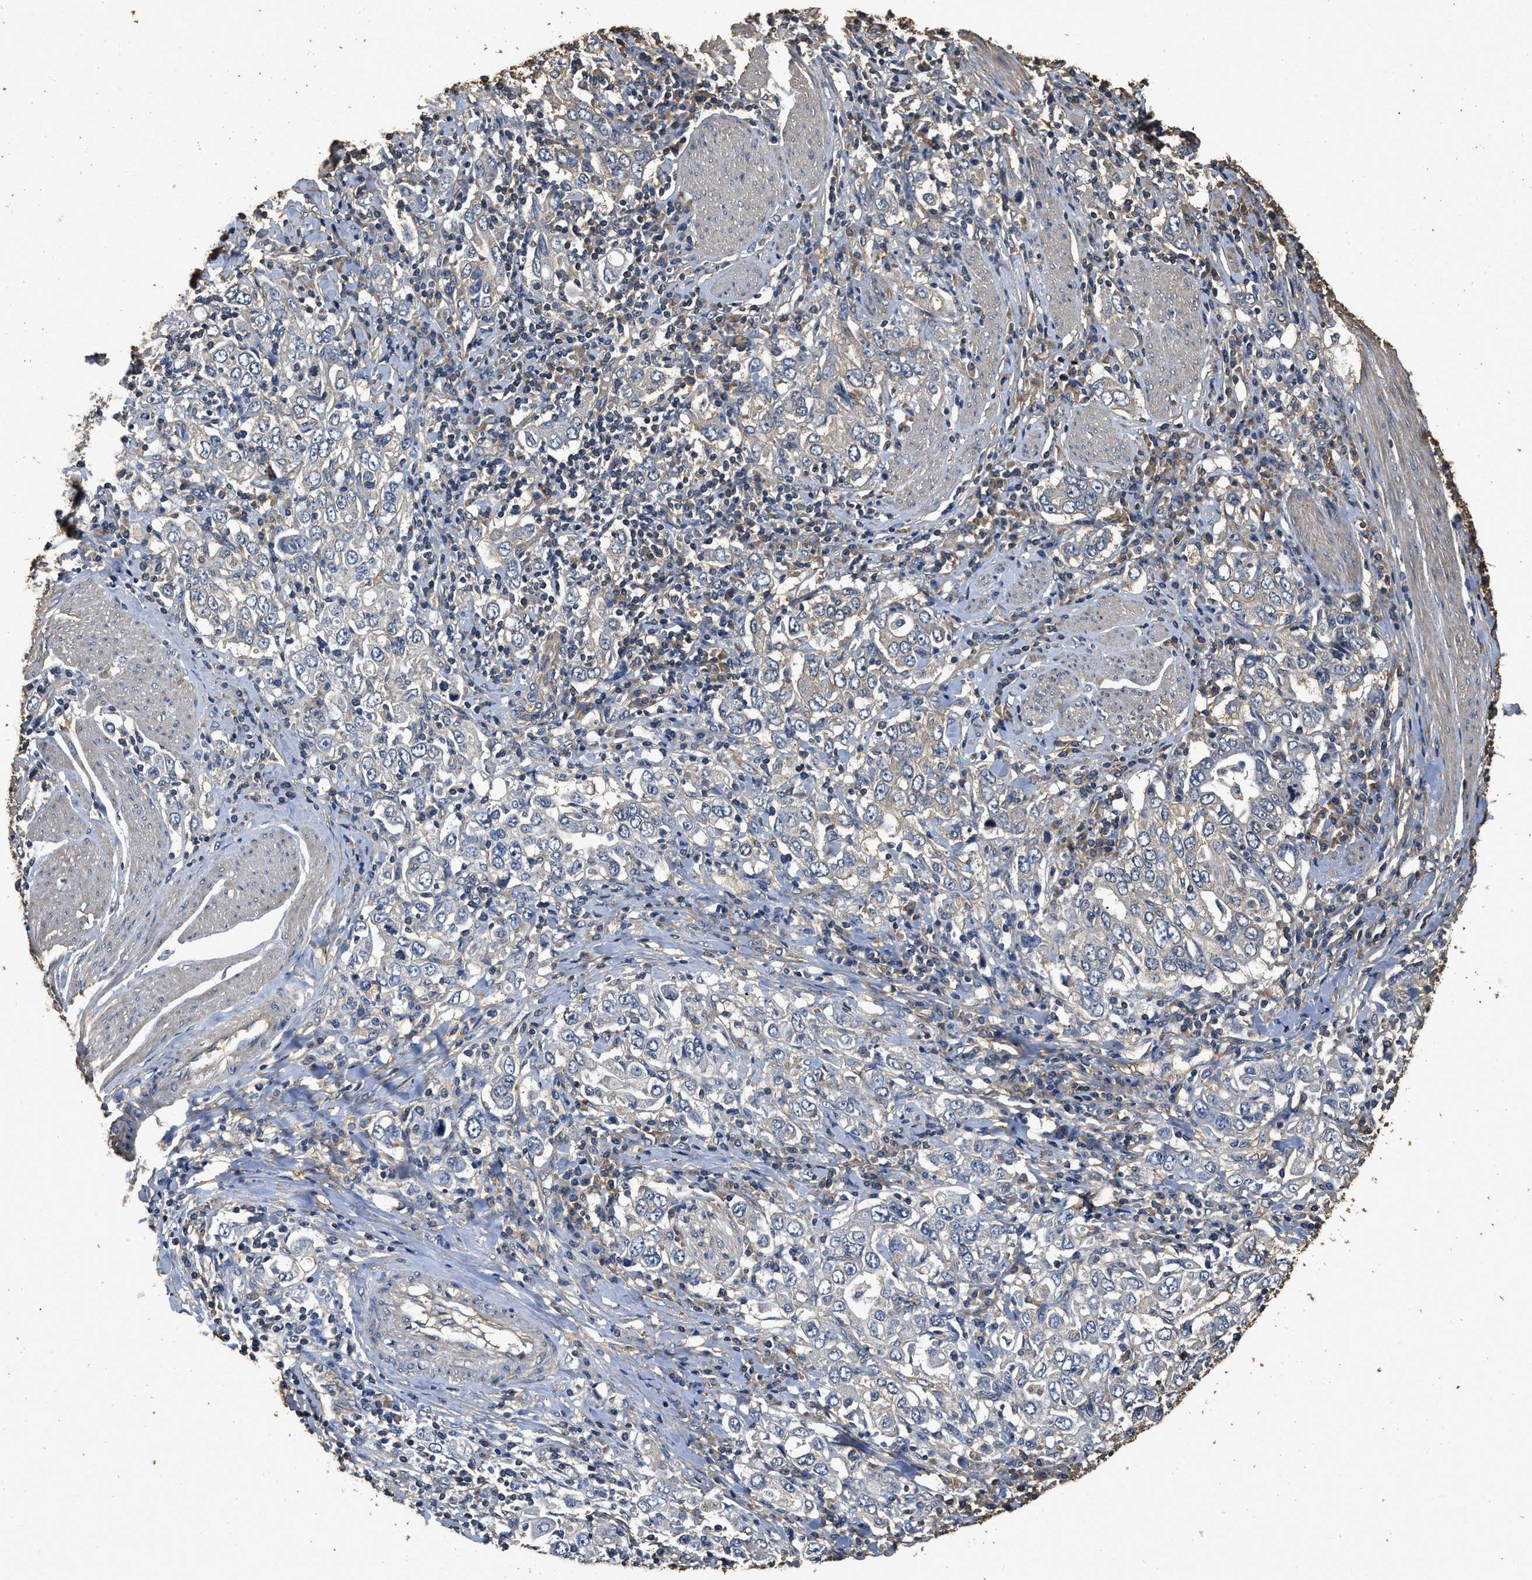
{"staining": {"intensity": "negative", "quantity": "none", "location": "none"}, "tissue": "stomach cancer", "cell_type": "Tumor cells", "image_type": "cancer", "snomed": [{"axis": "morphology", "description": "Adenocarcinoma, NOS"}, {"axis": "topography", "description": "Stomach, upper"}], "caption": "Immunohistochemistry image of neoplastic tissue: human stomach cancer (adenocarcinoma) stained with DAB displays no significant protein expression in tumor cells. (Stains: DAB (3,3'-diaminobenzidine) IHC with hematoxylin counter stain, Microscopy: brightfield microscopy at high magnification).", "gene": "MIB1", "patient": {"sex": "male", "age": 62}}